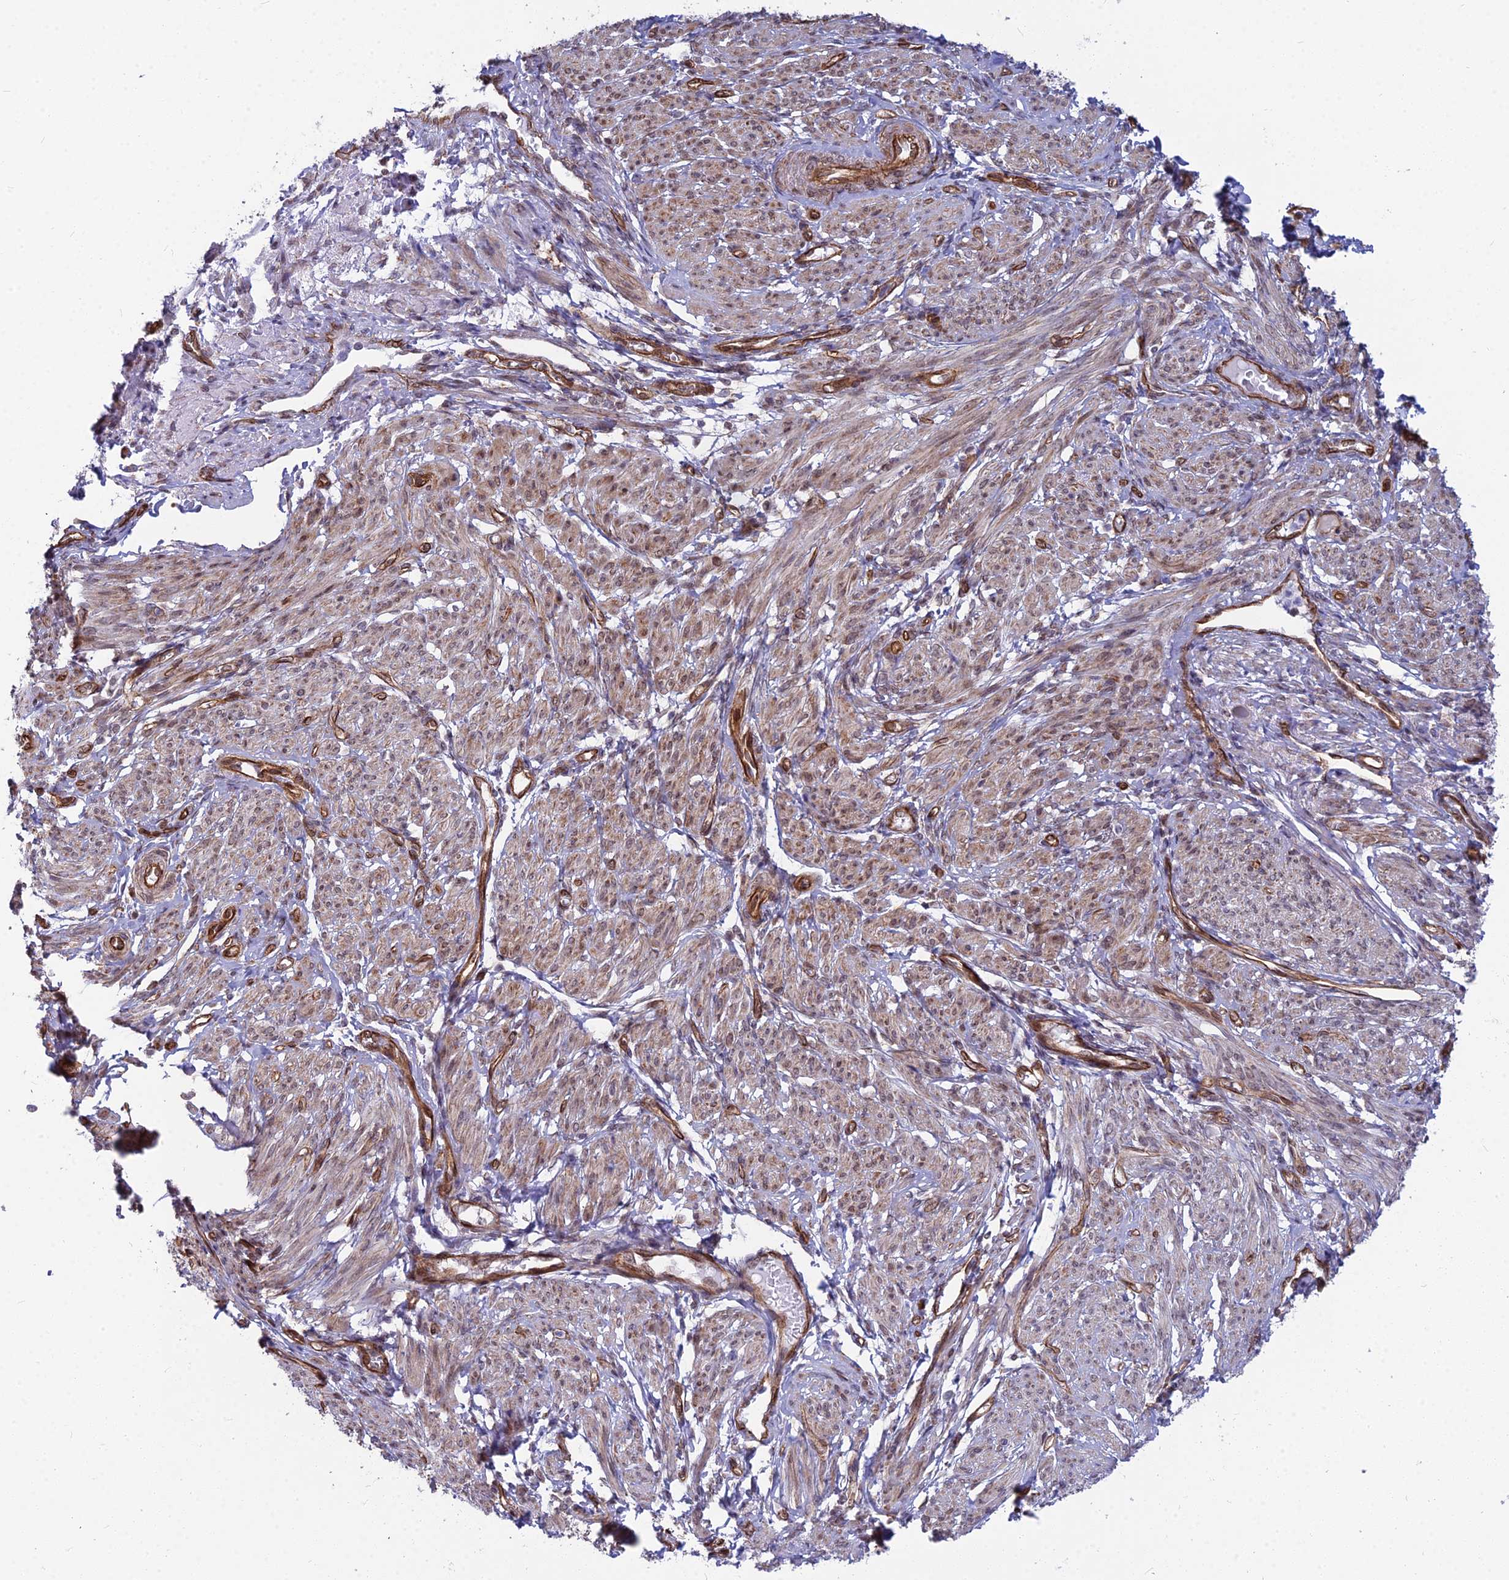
{"staining": {"intensity": "weak", "quantity": "25%-75%", "location": "cytoplasmic/membranous"}, "tissue": "smooth muscle", "cell_type": "Smooth muscle cells", "image_type": "normal", "snomed": [{"axis": "morphology", "description": "Normal tissue, NOS"}, {"axis": "topography", "description": "Smooth muscle"}], "caption": "A low amount of weak cytoplasmic/membranous staining is seen in about 25%-75% of smooth muscle cells in benign smooth muscle. The protein of interest is shown in brown color, while the nuclei are stained blue.", "gene": "YJU2", "patient": {"sex": "female", "age": 39}}